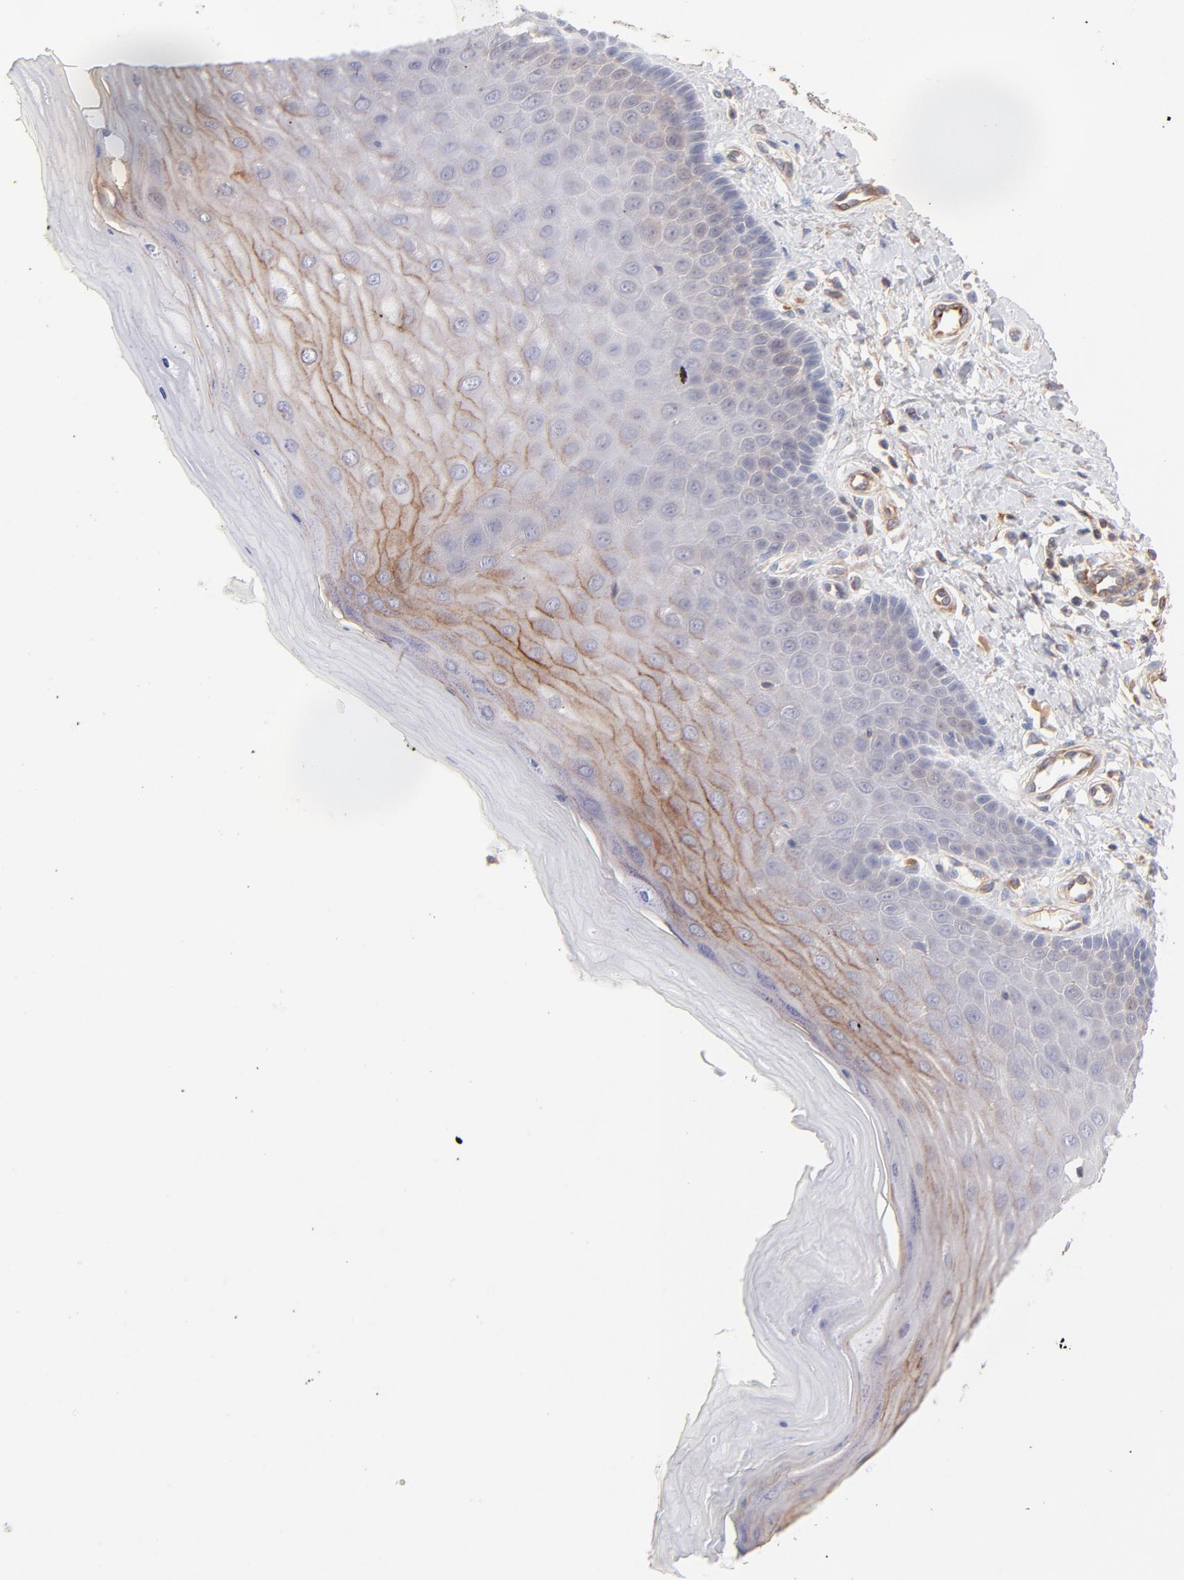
{"staining": {"intensity": "negative", "quantity": "none", "location": "none"}, "tissue": "cervix", "cell_type": "Glandular cells", "image_type": "normal", "snomed": [{"axis": "morphology", "description": "Normal tissue, NOS"}, {"axis": "topography", "description": "Cervix"}], "caption": "The immunohistochemistry image has no significant positivity in glandular cells of cervix.", "gene": "LDLRAP1", "patient": {"sex": "female", "age": 55}}